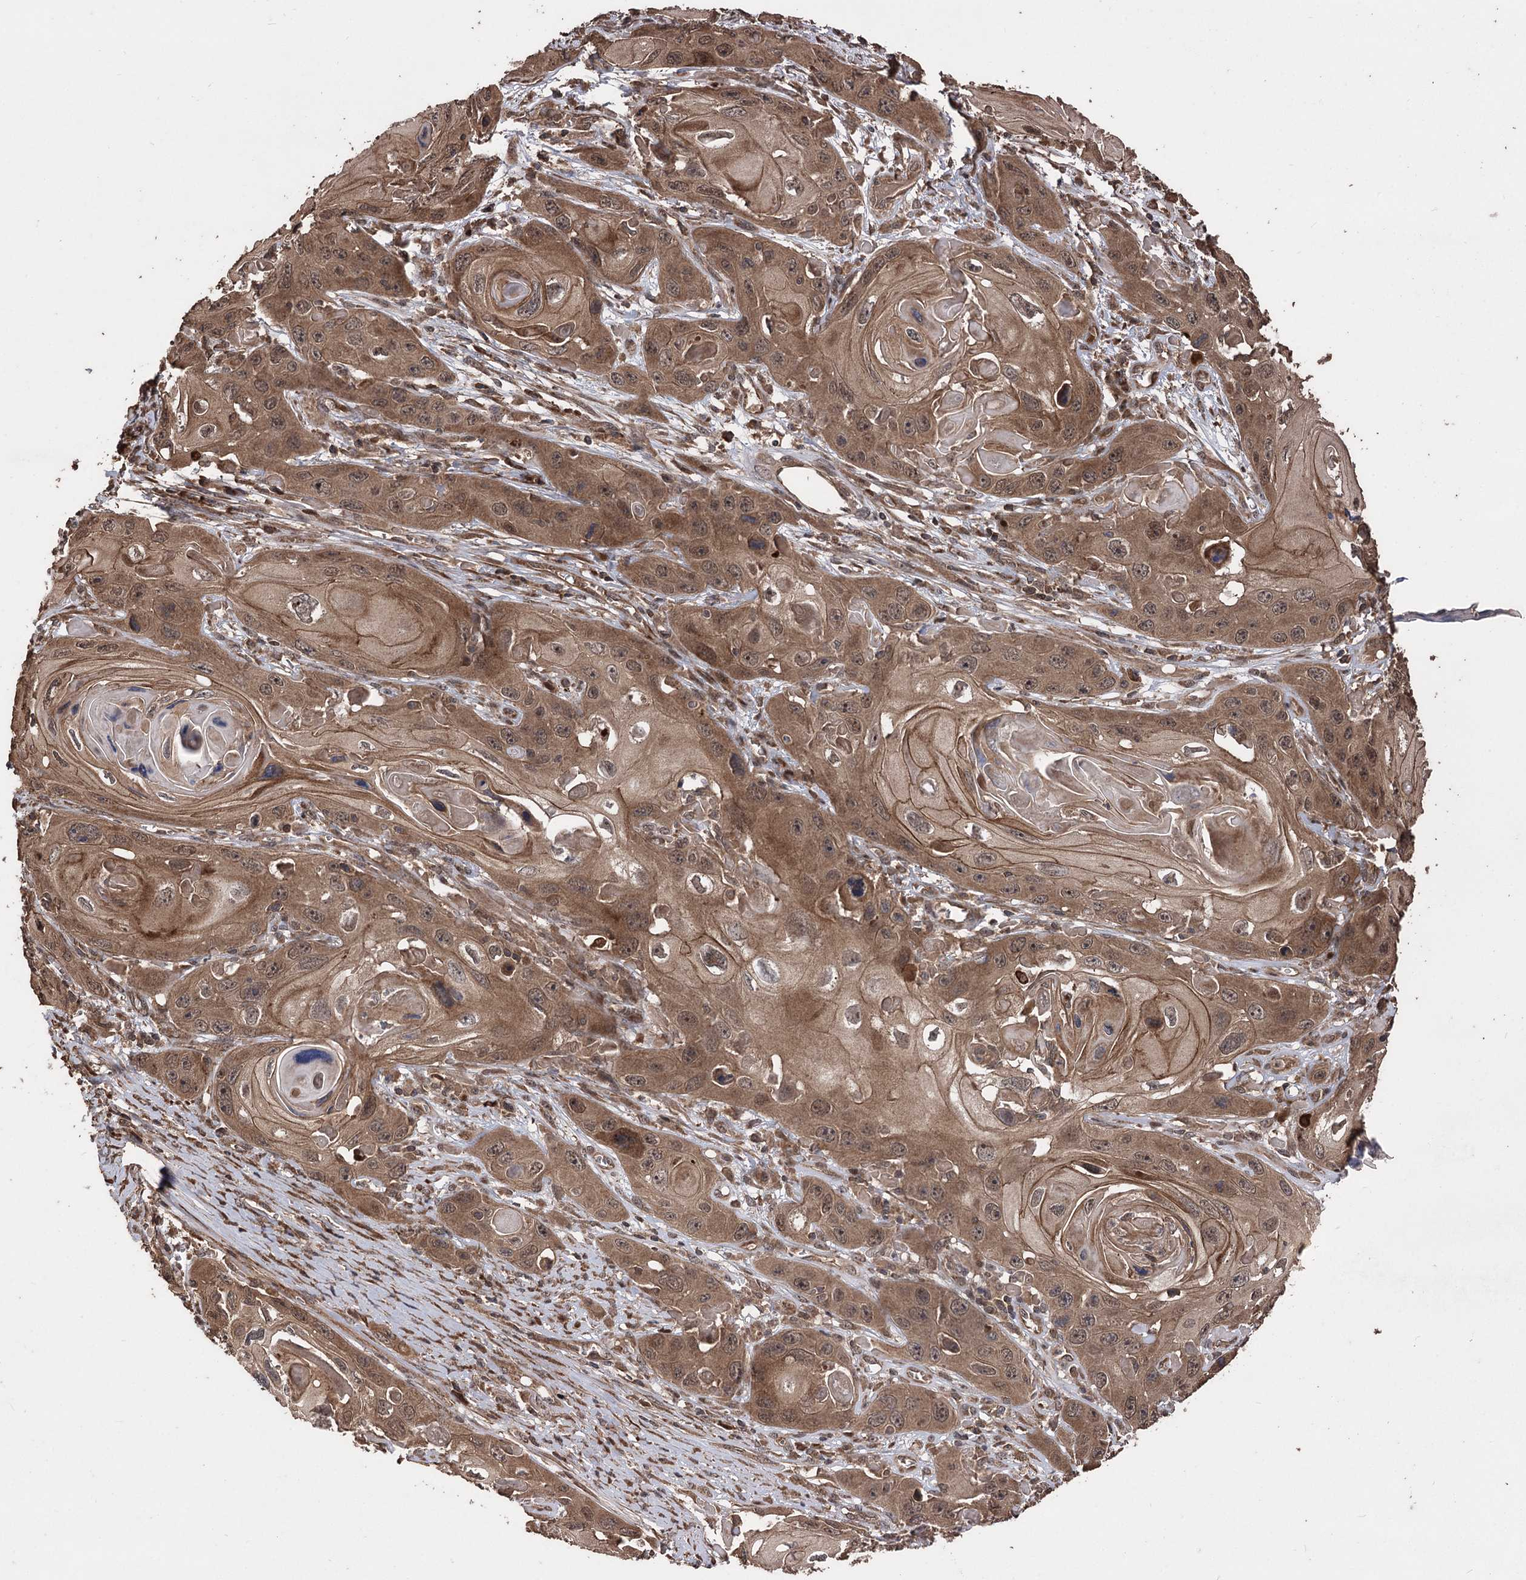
{"staining": {"intensity": "moderate", "quantity": ">75%", "location": "cytoplasmic/membranous"}, "tissue": "skin cancer", "cell_type": "Tumor cells", "image_type": "cancer", "snomed": [{"axis": "morphology", "description": "Squamous cell carcinoma, NOS"}, {"axis": "topography", "description": "Skin"}], "caption": "A medium amount of moderate cytoplasmic/membranous staining is identified in approximately >75% of tumor cells in squamous cell carcinoma (skin) tissue.", "gene": "RASSF3", "patient": {"sex": "male", "age": 55}}